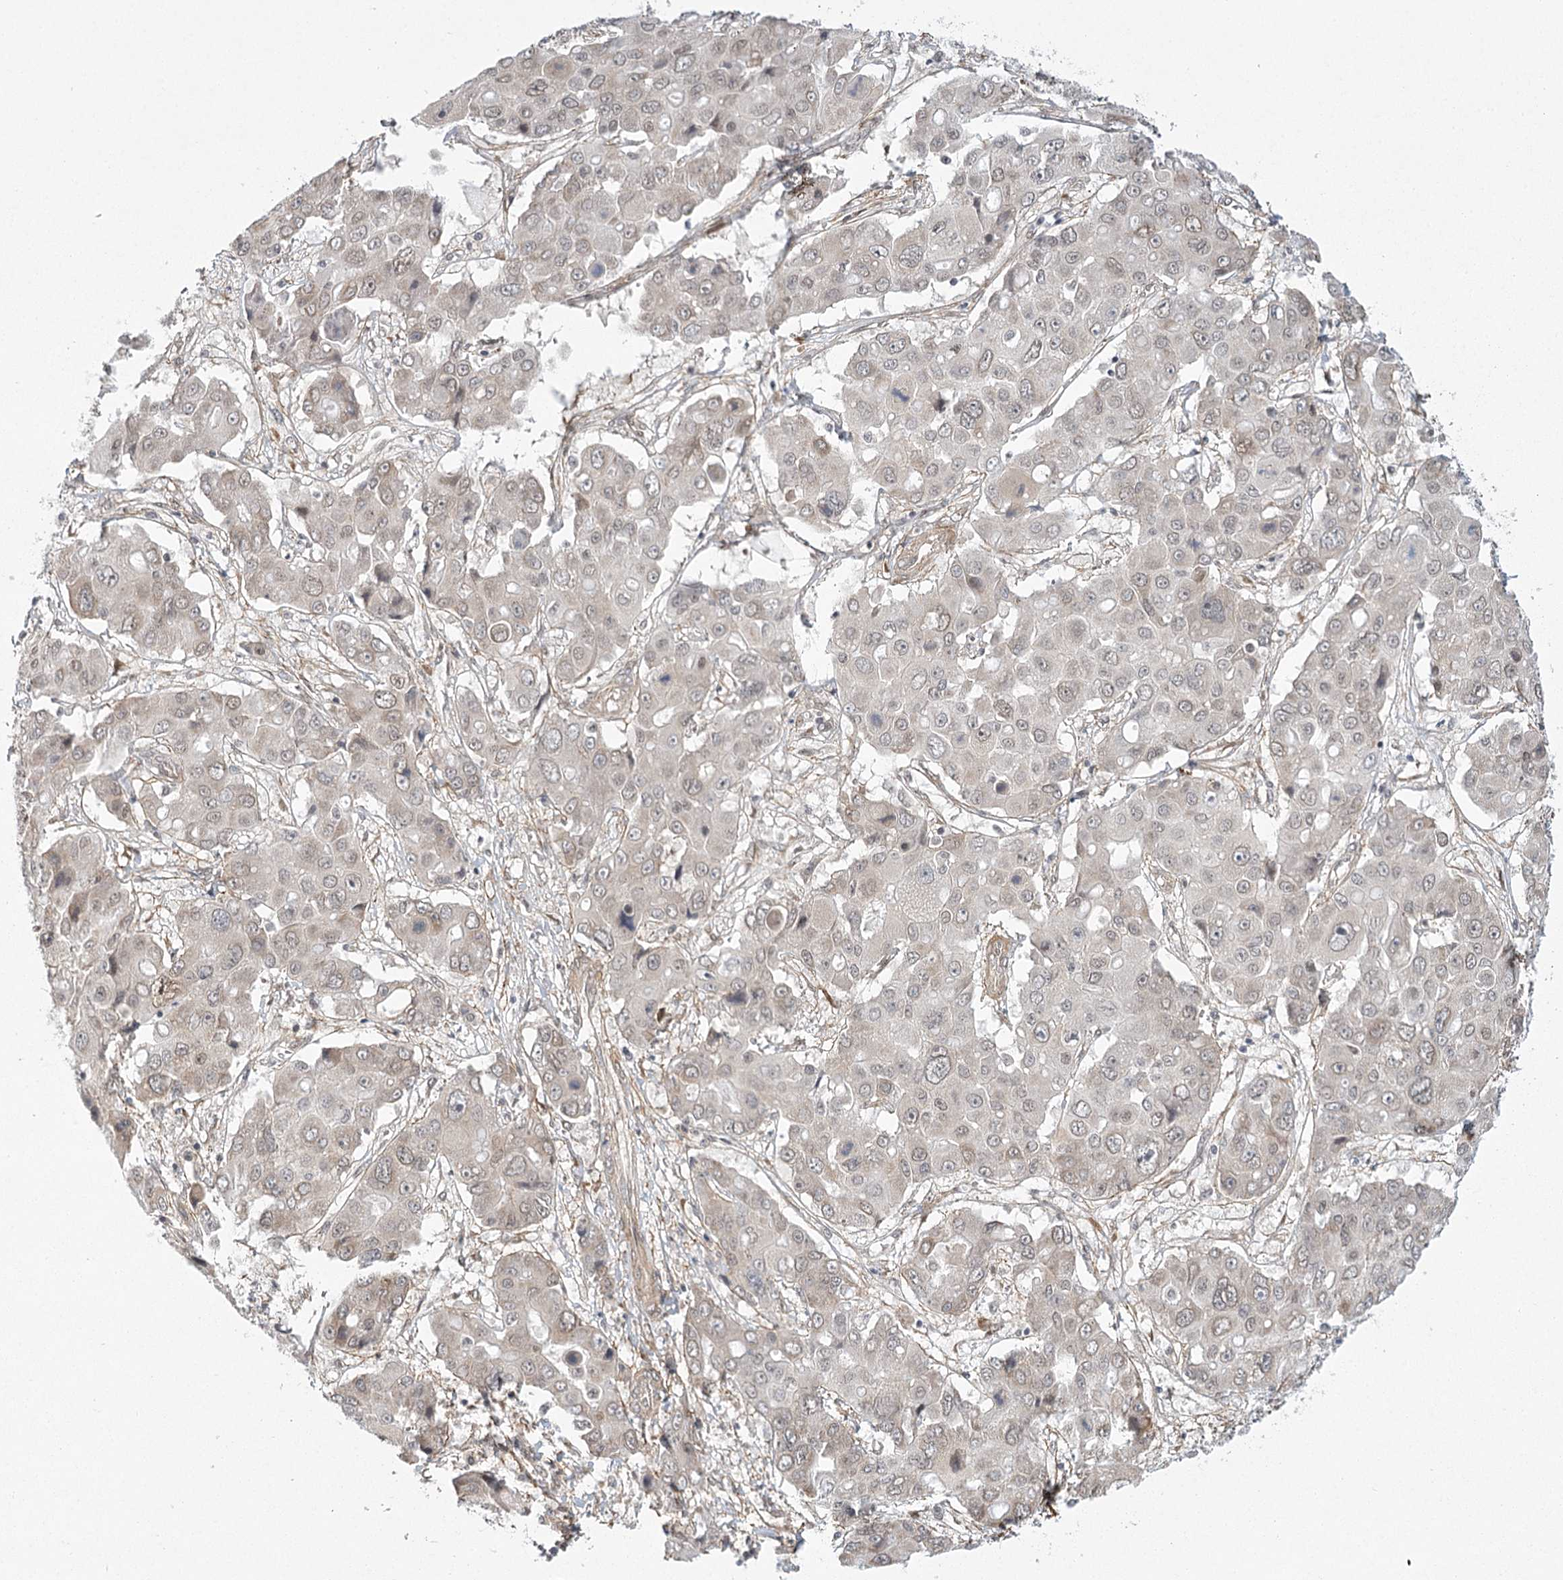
{"staining": {"intensity": "negative", "quantity": "none", "location": "none"}, "tissue": "liver cancer", "cell_type": "Tumor cells", "image_type": "cancer", "snomed": [{"axis": "morphology", "description": "Cholangiocarcinoma"}, {"axis": "topography", "description": "Liver"}], "caption": "Immunohistochemistry (IHC) of cholangiocarcinoma (liver) displays no expression in tumor cells.", "gene": "MED28", "patient": {"sex": "male", "age": 67}}